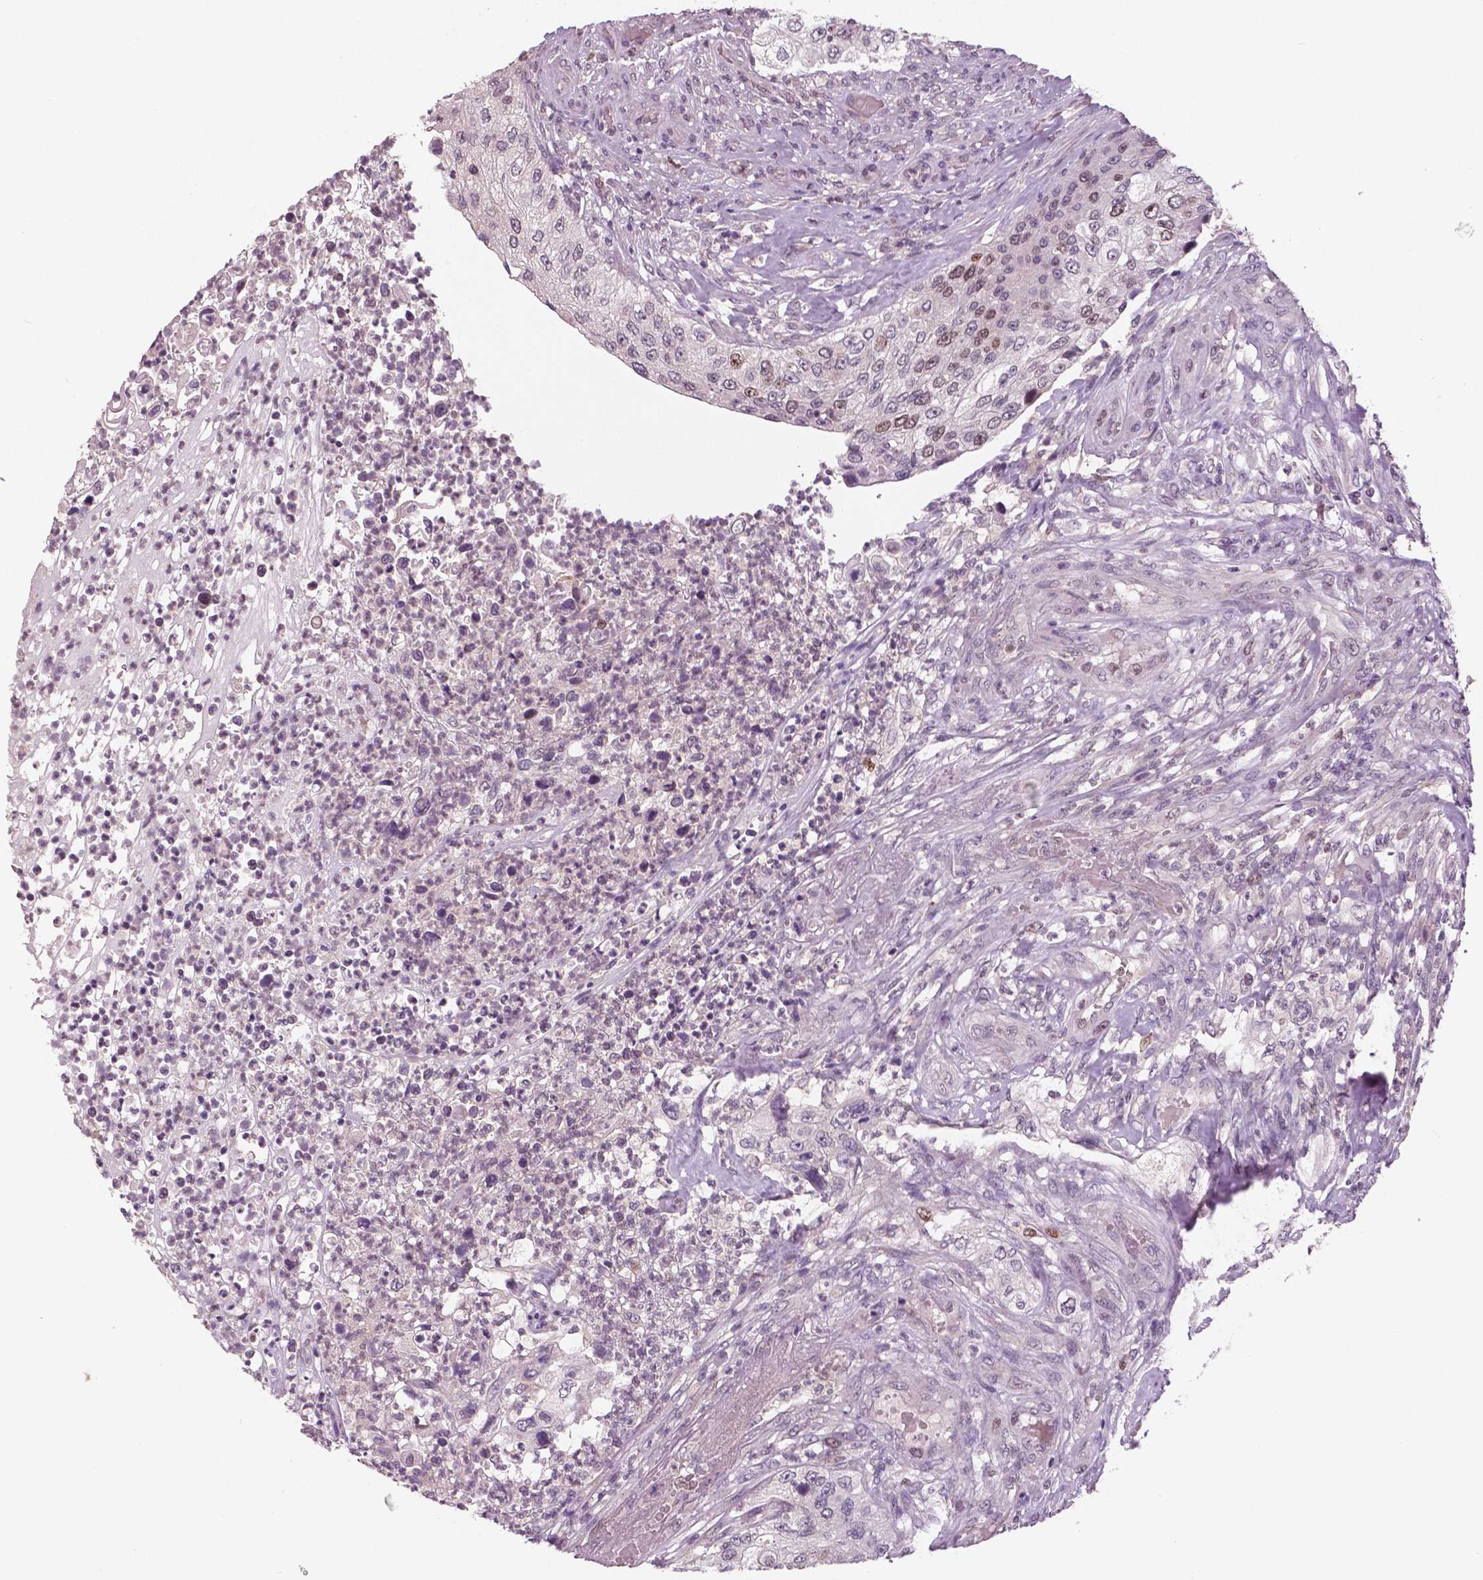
{"staining": {"intensity": "moderate", "quantity": "<25%", "location": "nuclear"}, "tissue": "urothelial cancer", "cell_type": "Tumor cells", "image_type": "cancer", "snomed": [{"axis": "morphology", "description": "Urothelial carcinoma, High grade"}, {"axis": "topography", "description": "Urinary bladder"}], "caption": "IHC of urothelial carcinoma (high-grade) displays low levels of moderate nuclear positivity in about <25% of tumor cells.", "gene": "MKI67", "patient": {"sex": "female", "age": 60}}